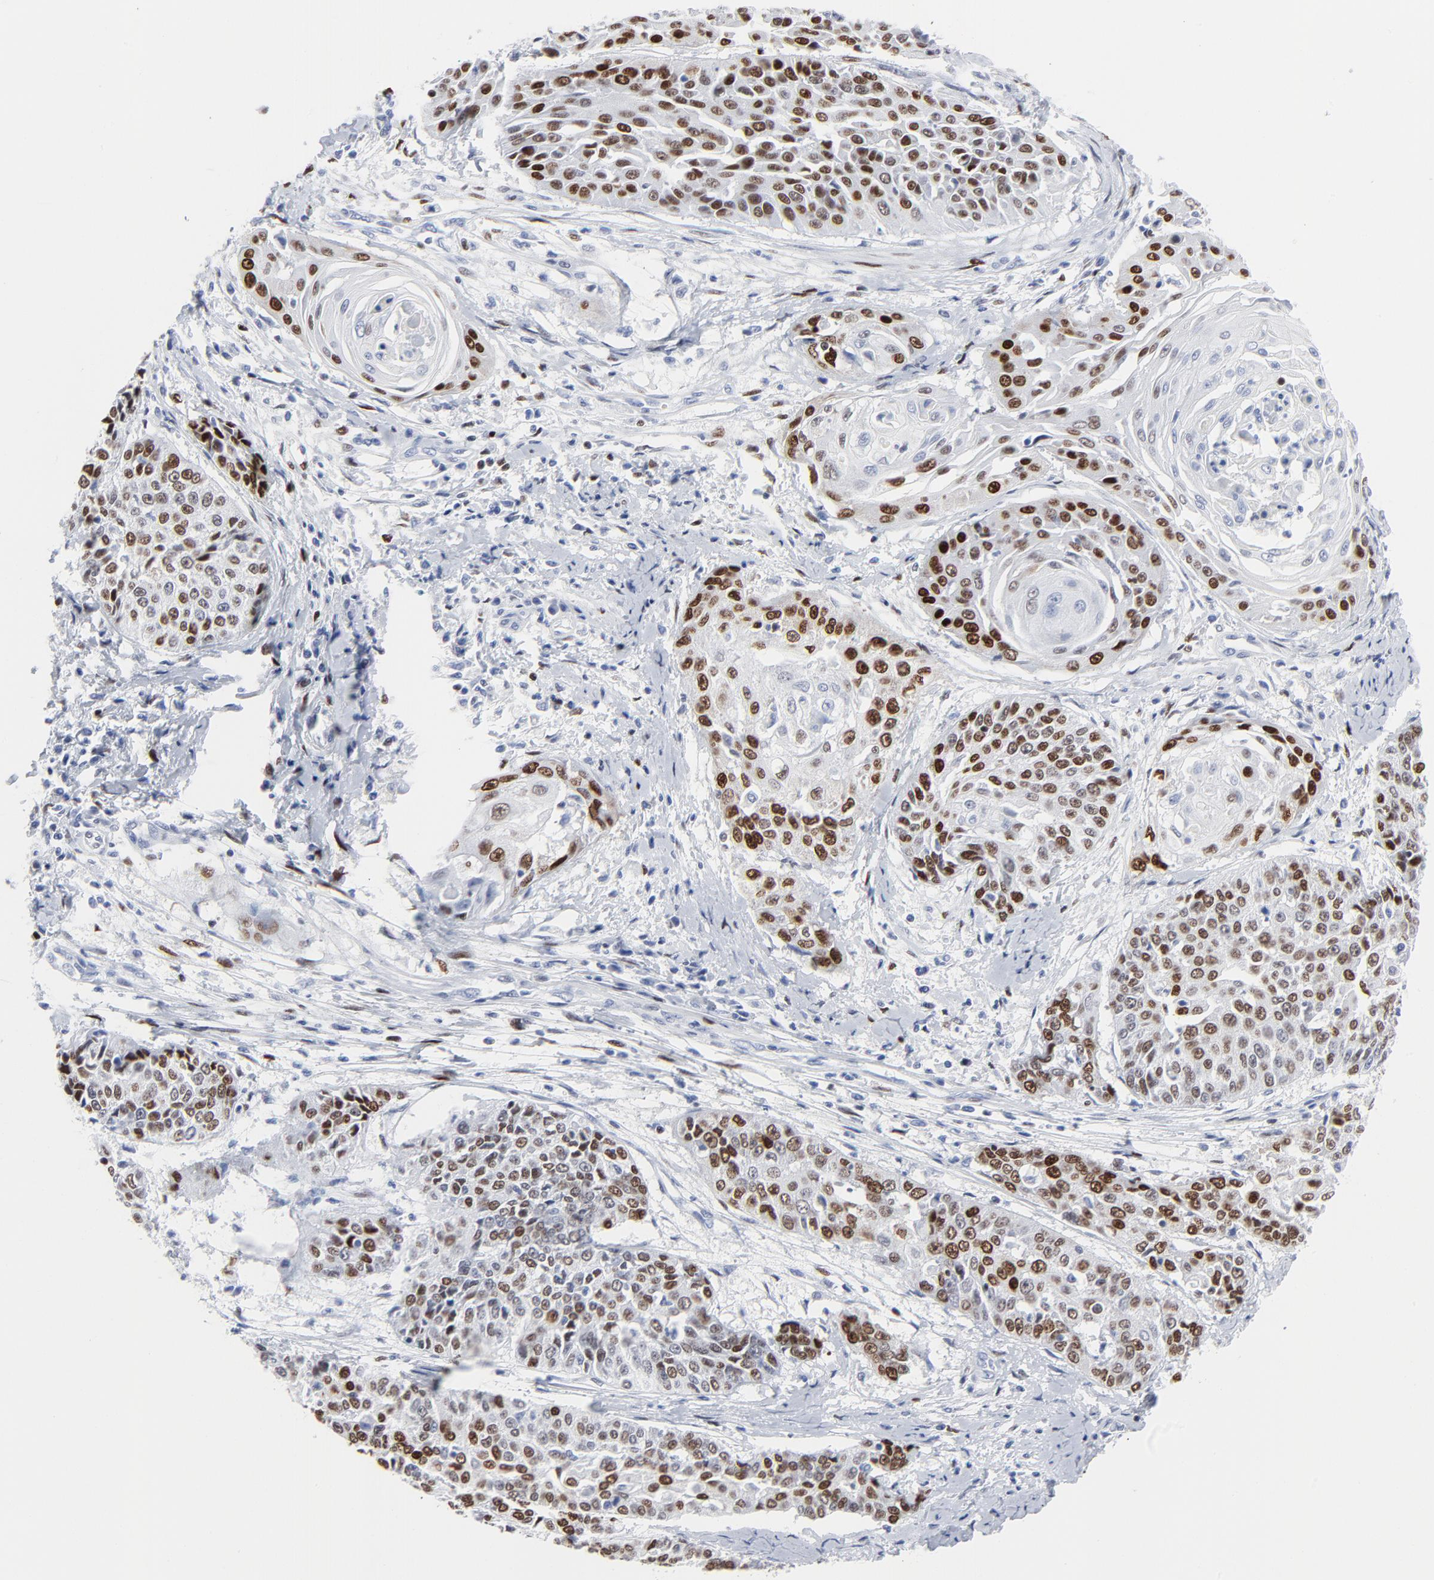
{"staining": {"intensity": "strong", "quantity": ">75%", "location": "nuclear"}, "tissue": "cervical cancer", "cell_type": "Tumor cells", "image_type": "cancer", "snomed": [{"axis": "morphology", "description": "Squamous cell carcinoma, NOS"}, {"axis": "topography", "description": "Cervix"}], "caption": "Cervical squamous cell carcinoma stained with immunohistochemistry shows strong nuclear positivity in approximately >75% of tumor cells.", "gene": "JUN", "patient": {"sex": "female", "age": 64}}